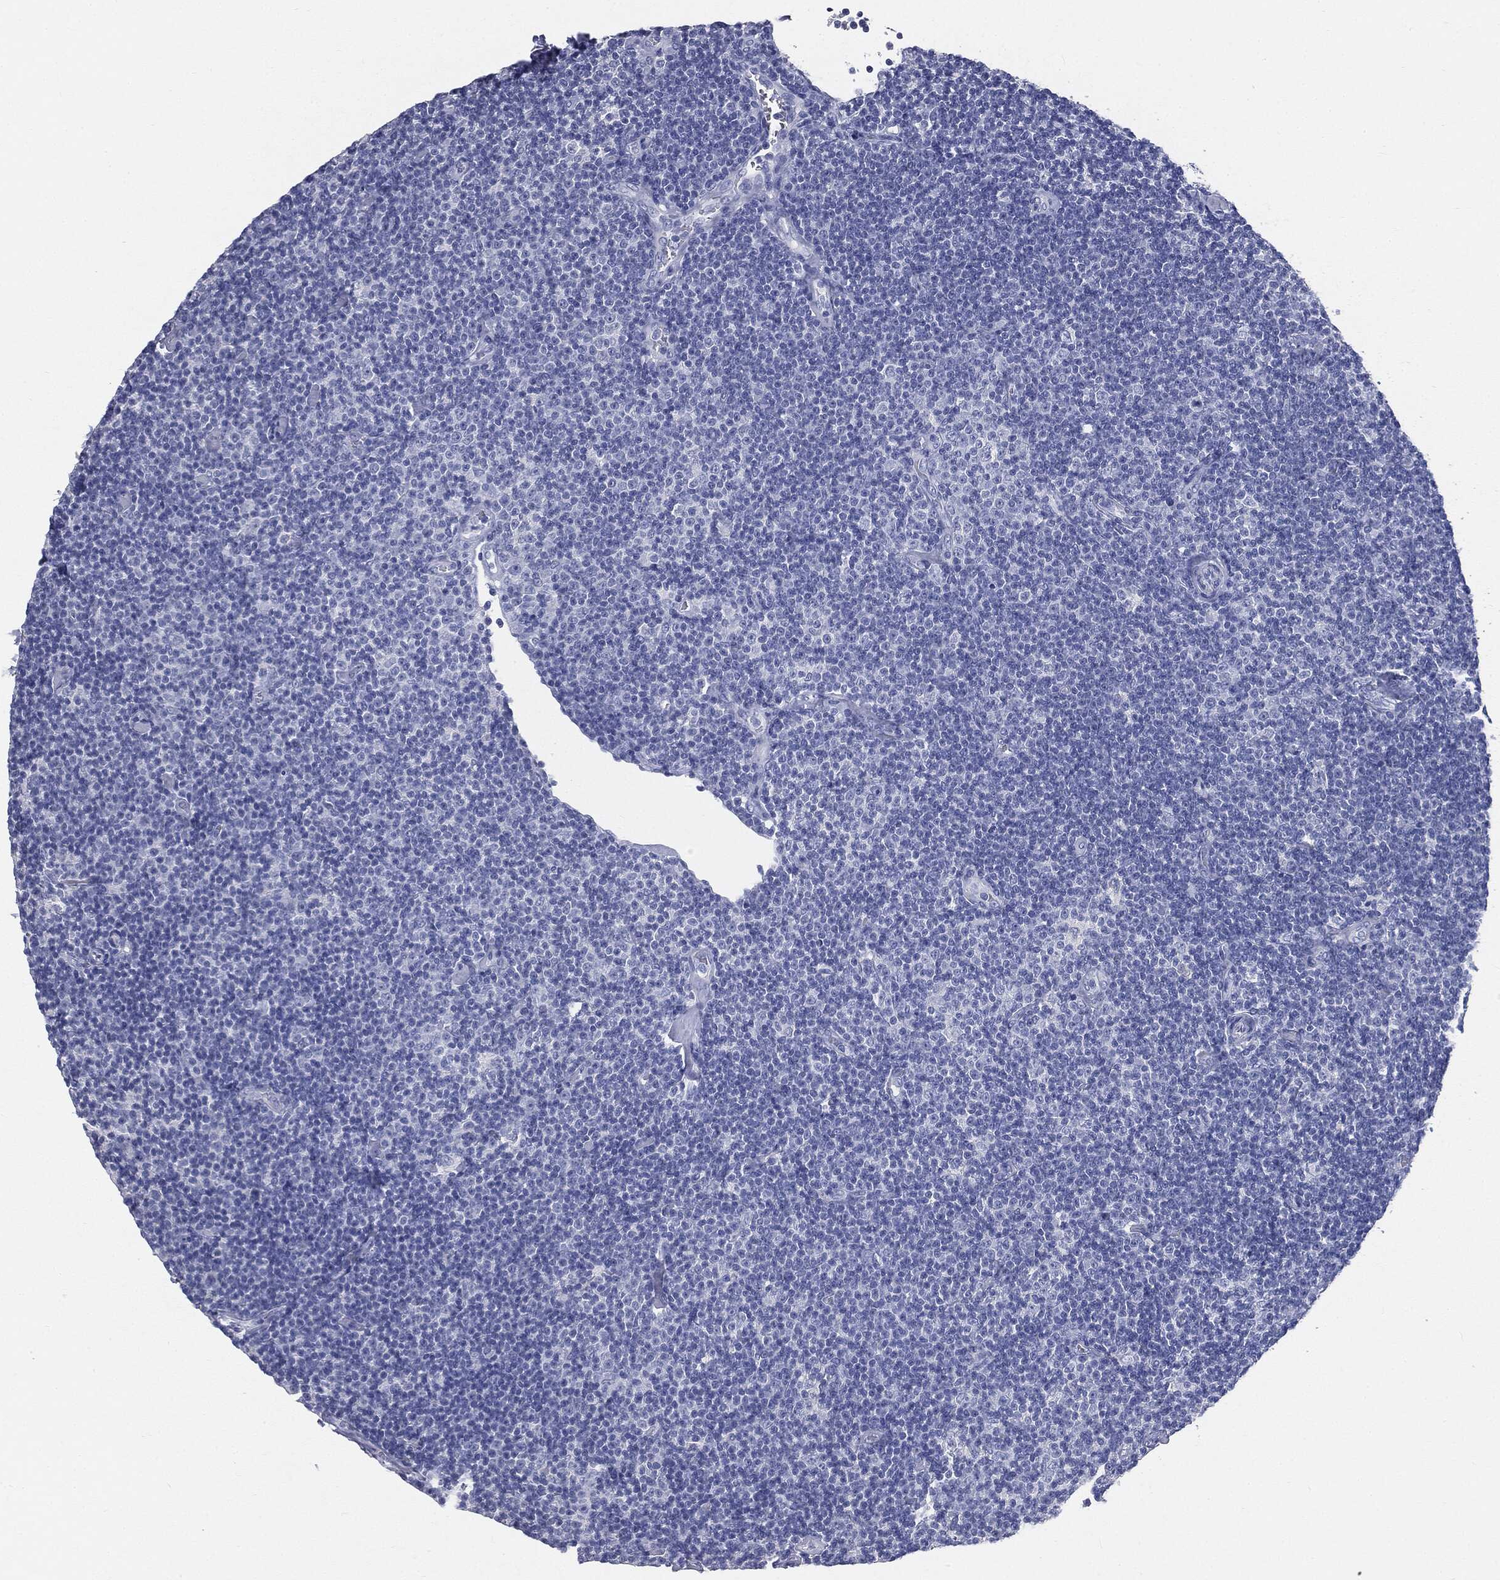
{"staining": {"intensity": "negative", "quantity": "none", "location": "none"}, "tissue": "lymphoma", "cell_type": "Tumor cells", "image_type": "cancer", "snomed": [{"axis": "morphology", "description": "Malignant lymphoma, non-Hodgkin's type, Low grade"}, {"axis": "topography", "description": "Lymph node"}], "caption": "Human lymphoma stained for a protein using immunohistochemistry displays no positivity in tumor cells.", "gene": "CUZD1", "patient": {"sex": "male", "age": 81}}